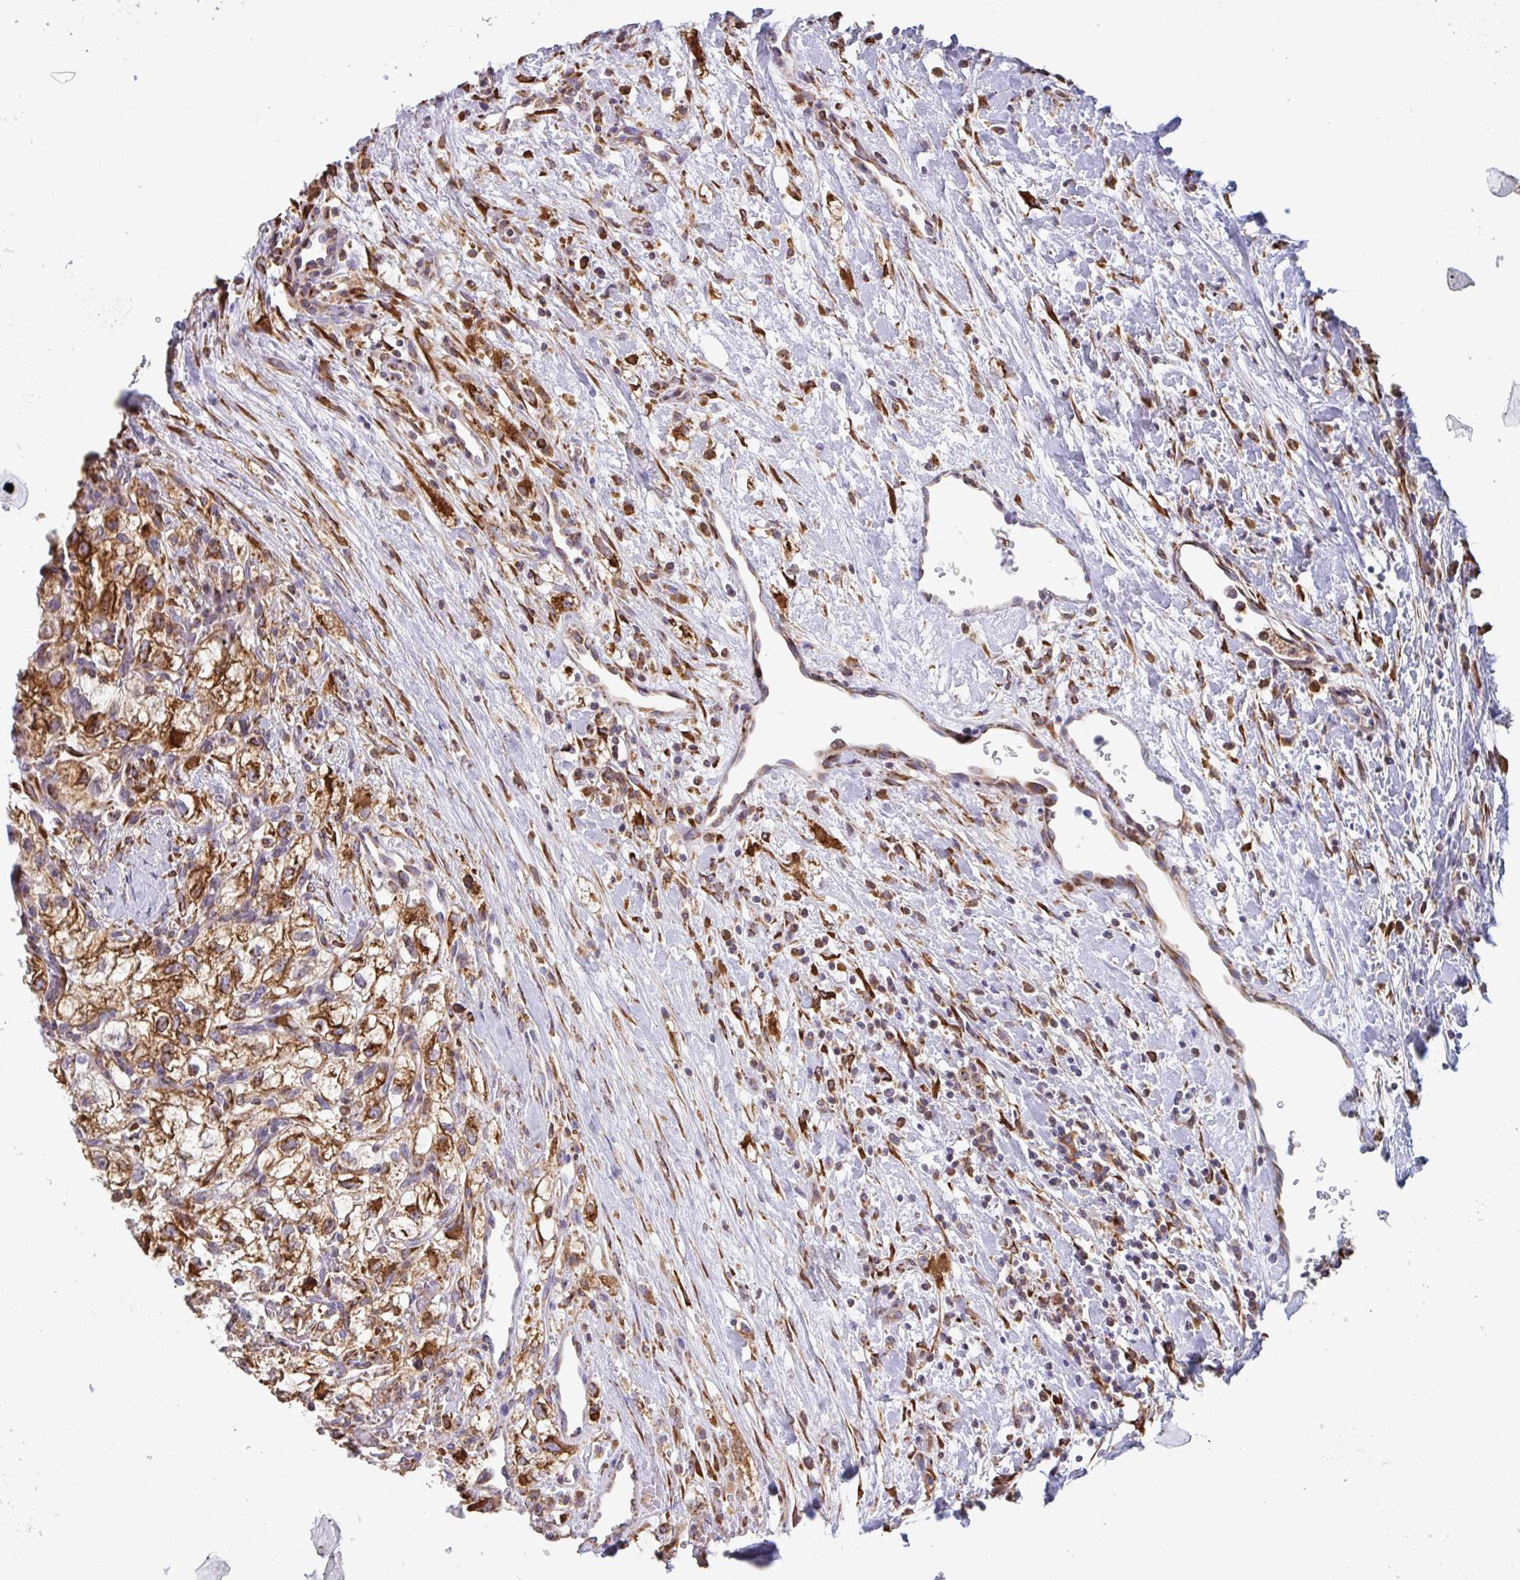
{"staining": {"intensity": "strong", "quantity": "25%-75%", "location": "cytoplasmic/membranous"}, "tissue": "renal cancer", "cell_type": "Tumor cells", "image_type": "cancer", "snomed": [{"axis": "morphology", "description": "Adenocarcinoma, NOS"}, {"axis": "topography", "description": "Kidney"}], "caption": "Brown immunohistochemical staining in human renal cancer (adenocarcinoma) reveals strong cytoplasmic/membranous staining in approximately 25%-75% of tumor cells.", "gene": "DOK4", "patient": {"sex": "male", "age": 59}}